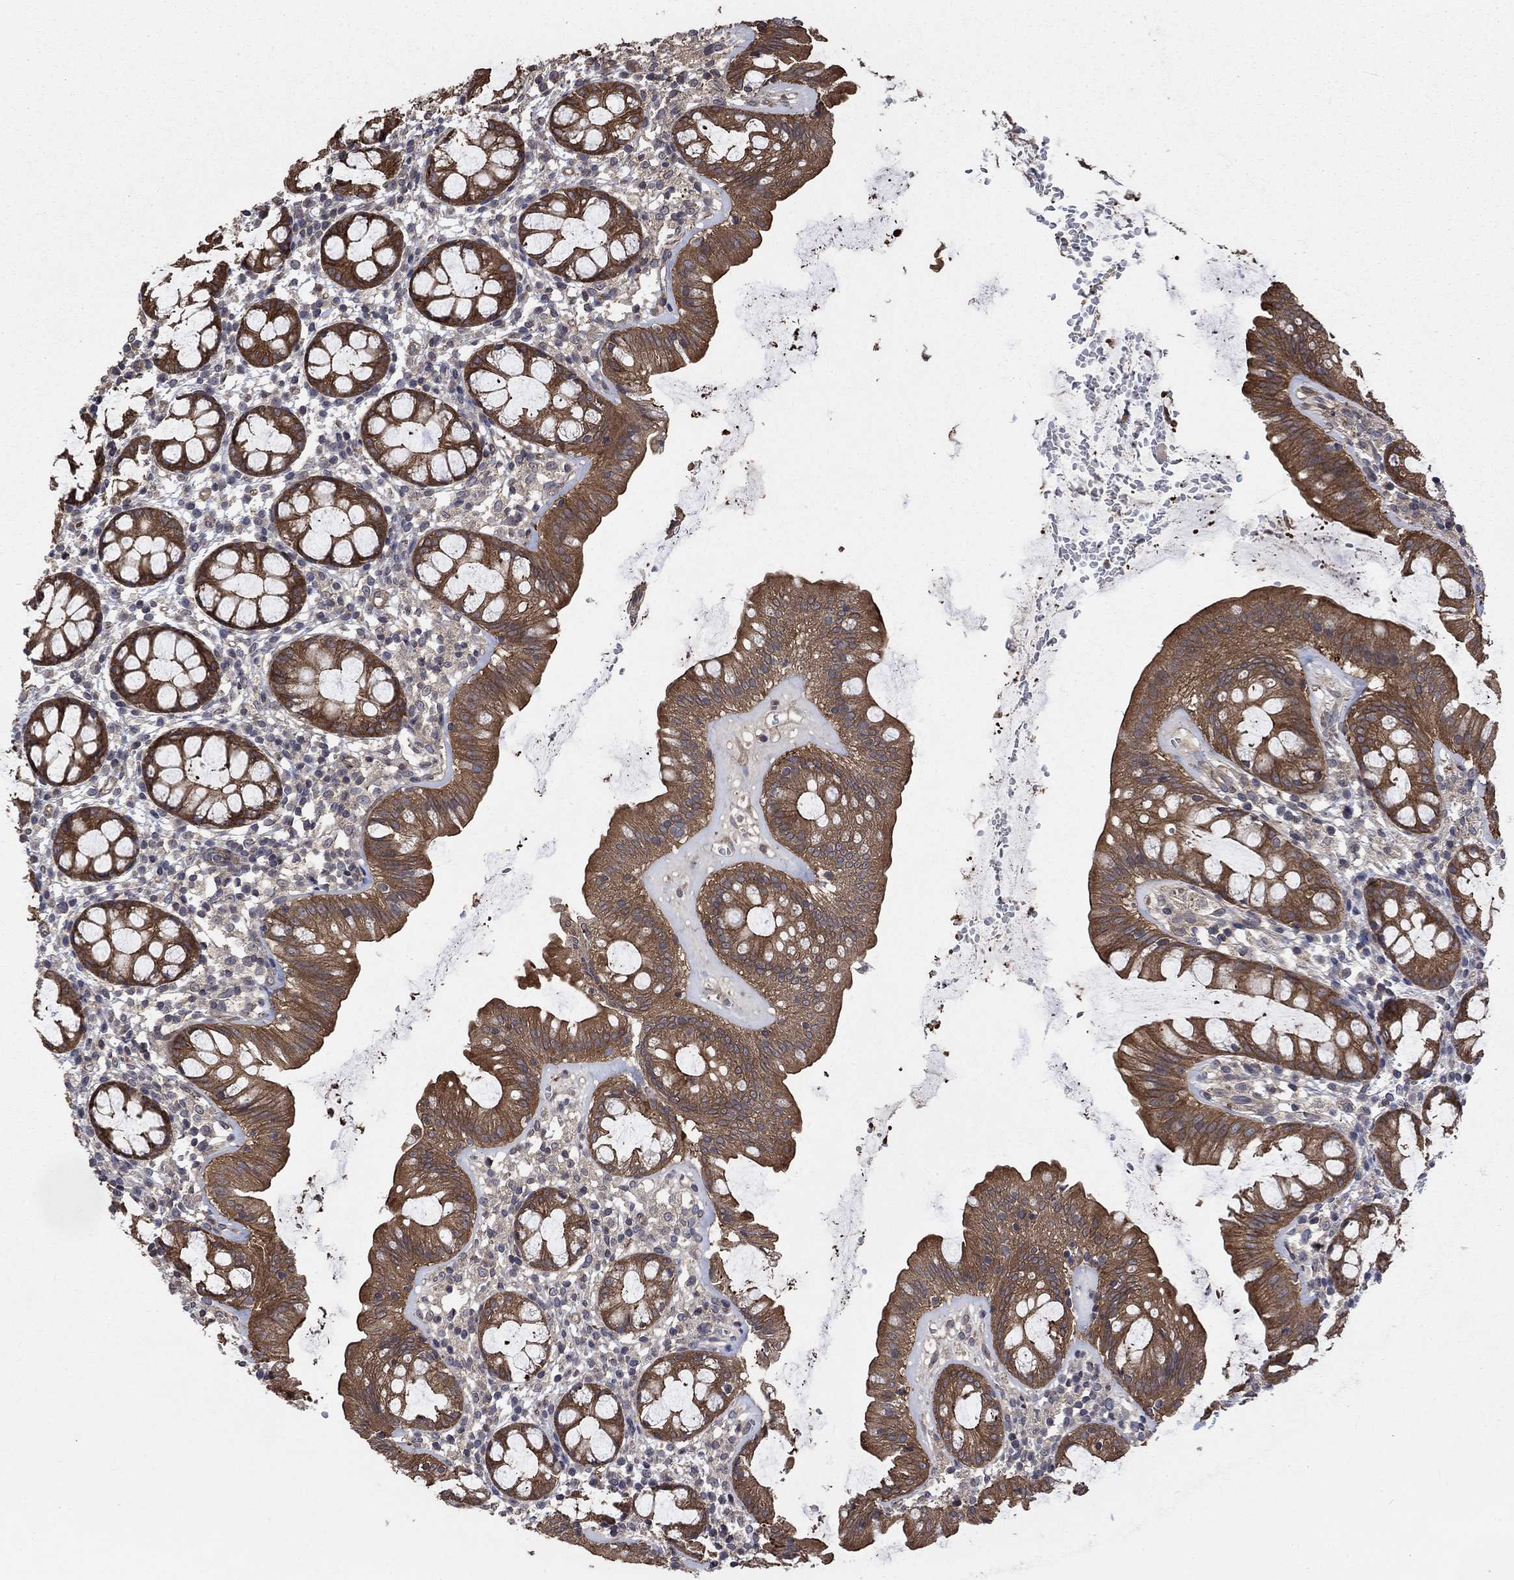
{"staining": {"intensity": "moderate", "quantity": ">75%", "location": "cytoplasmic/membranous"}, "tissue": "rectum", "cell_type": "Glandular cells", "image_type": "normal", "snomed": [{"axis": "morphology", "description": "Normal tissue, NOS"}, {"axis": "topography", "description": "Rectum"}], "caption": "Rectum stained with immunohistochemistry shows moderate cytoplasmic/membranous expression in about >75% of glandular cells.", "gene": "PDE3A", "patient": {"sex": "male", "age": 57}}